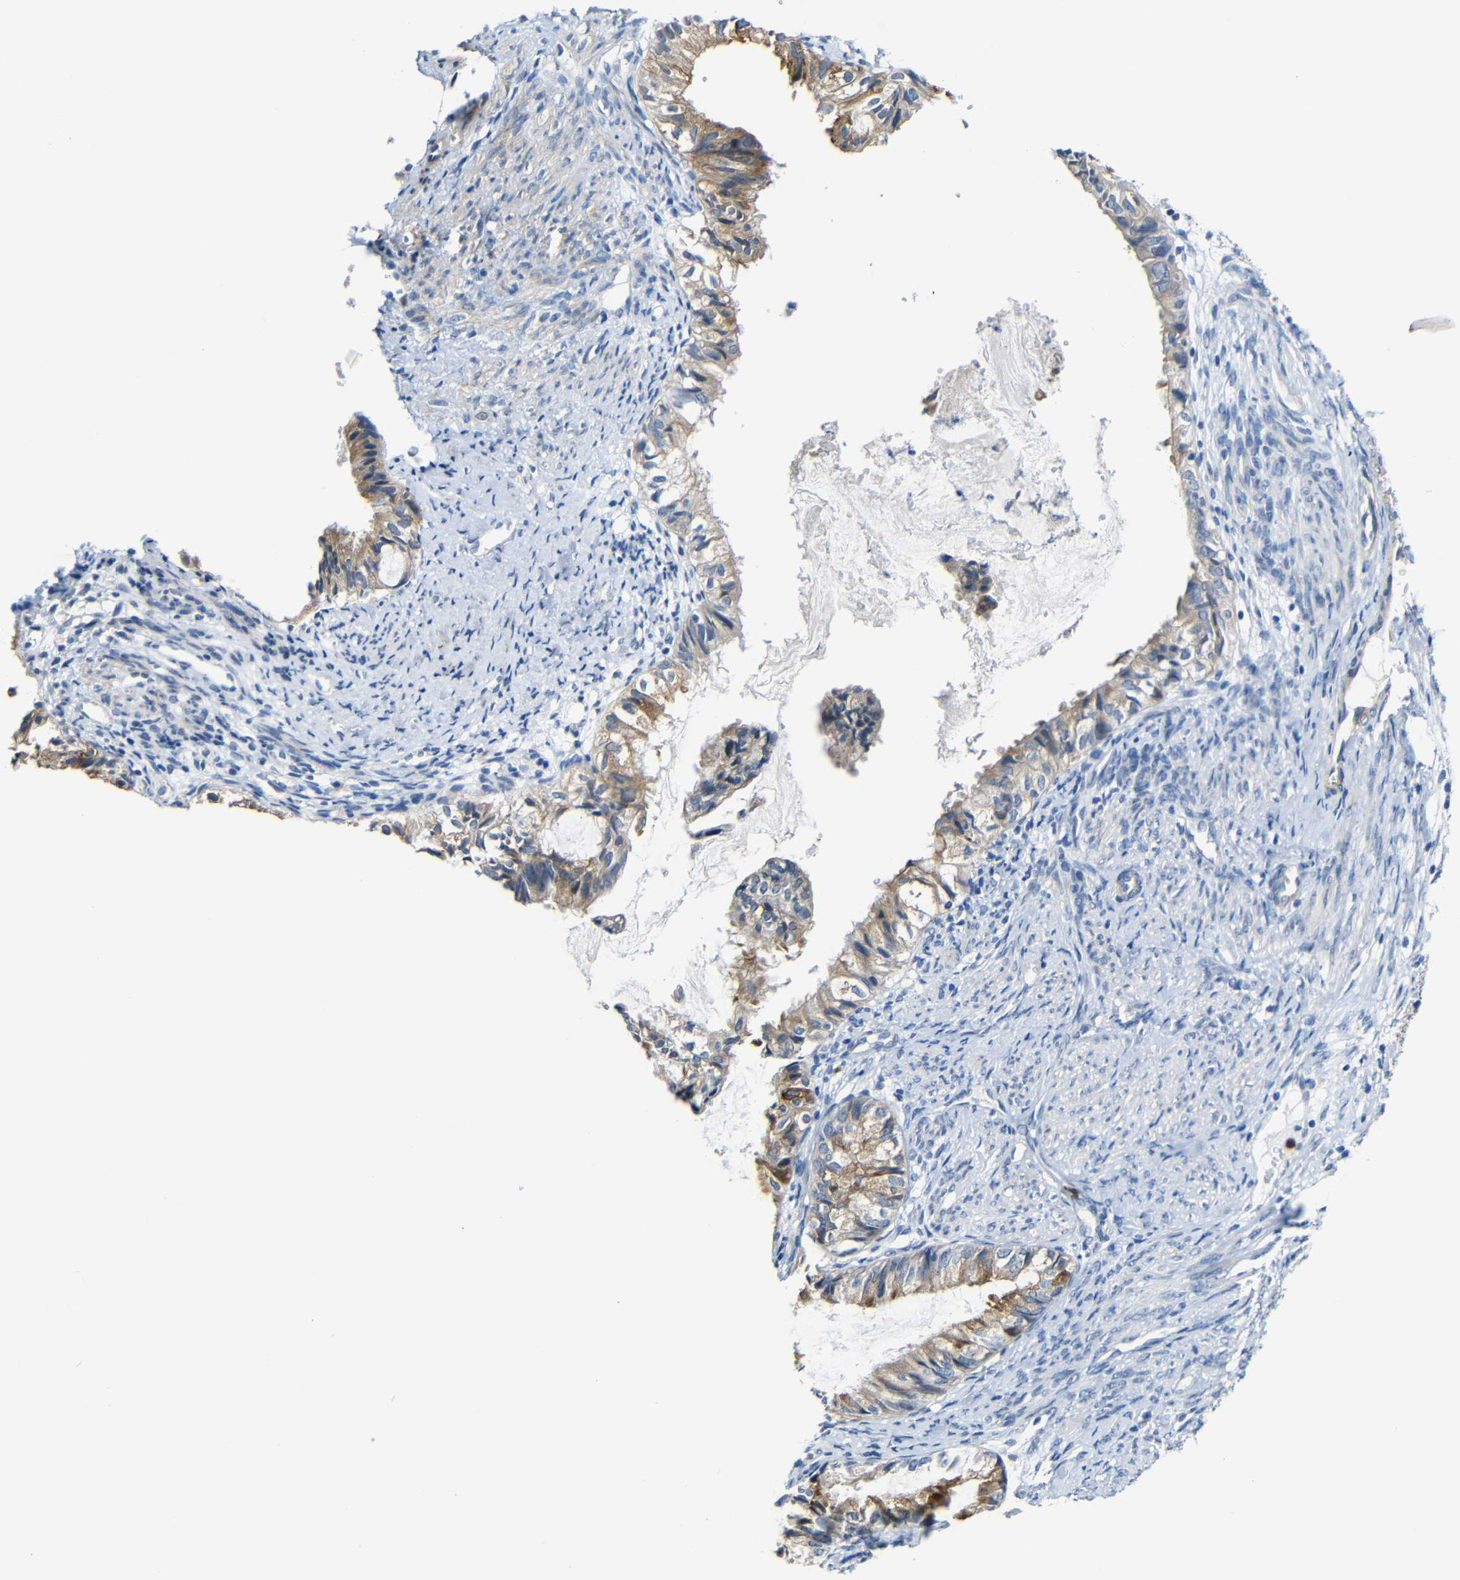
{"staining": {"intensity": "moderate", "quantity": "25%-75%", "location": "cytoplasmic/membranous"}, "tissue": "cervical cancer", "cell_type": "Tumor cells", "image_type": "cancer", "snomed": [{"axis": "morphology", "description": "Normal tissue, NOS"}, {"axis": "morphology", "description": "Adenocarcinoma, NOS"}, {"axis": "topography", "description": "Cervix"}, {"axis": "topography", "description": "Endometrium"}], "caption": "Cervical cancer stained for a protein displays moderate cytoplasmic/membranous positivity in tumor cells.", "gene": "STBD1", "patient": {"sex": "female", "age": 86}}